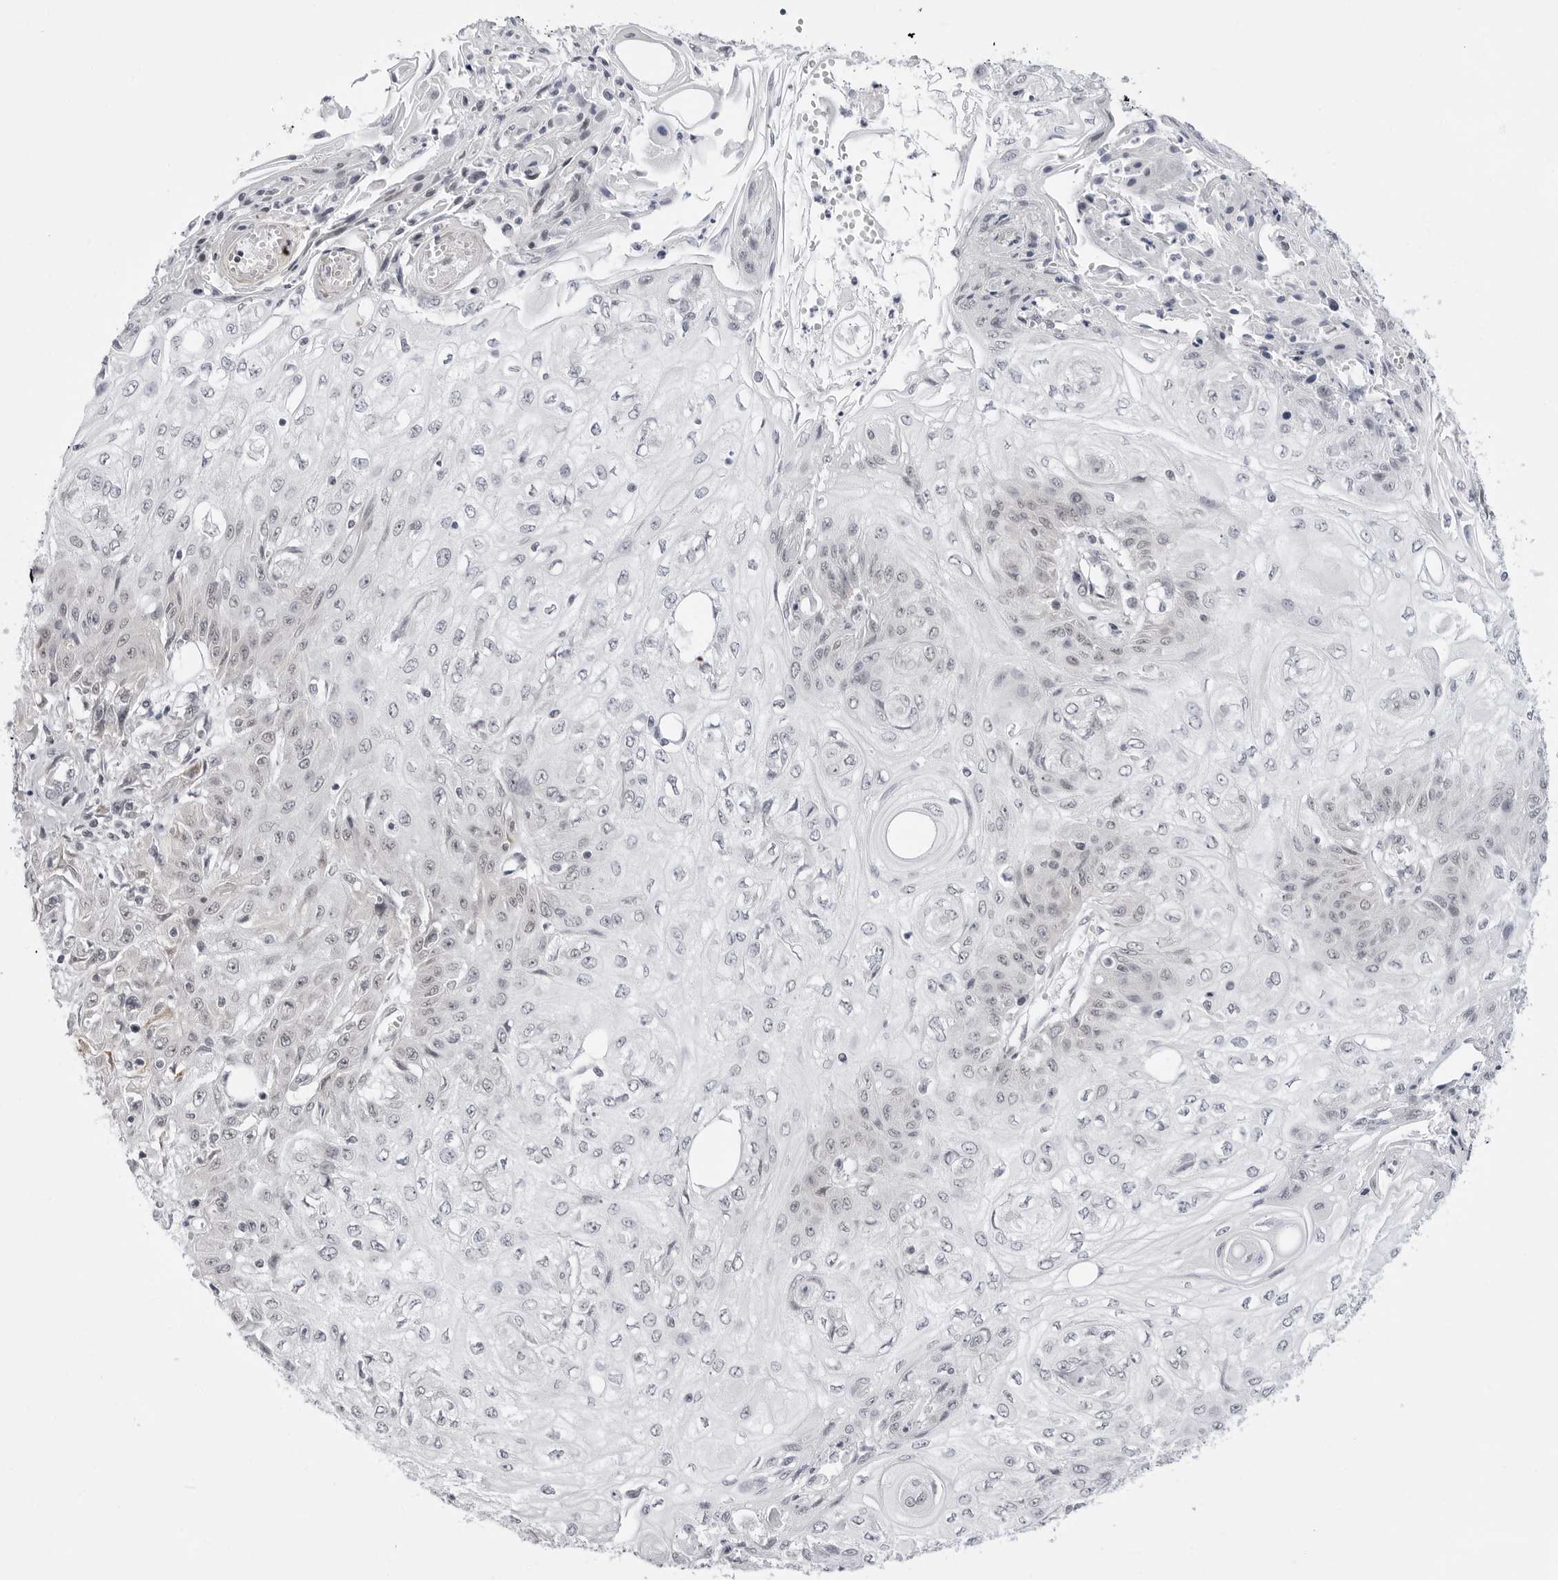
{"staining": {"intensity": "negative", "quantity": "none", "location": "none"}, "tissue": "skin cancer", "cell_type": "Tumor cells", "image_type": "cancer", "snomed": [{"axis": "morphology", "description": "Squamous cell carcinoma, NOS"}, {"axis": "morphology", "description": "Squamous cell carcinoma, metastatic, NOS"}, {"axis": "topography", "description": "Skin"}, {"axis": "topography", "description": "Lymph node"}], "caption": "There is no significant staining in tumor cells of metastatic squamous cell carcinoma (skin).", "gene": "PPP2R5C", "patient": {"sex": "male", "age": 75}}